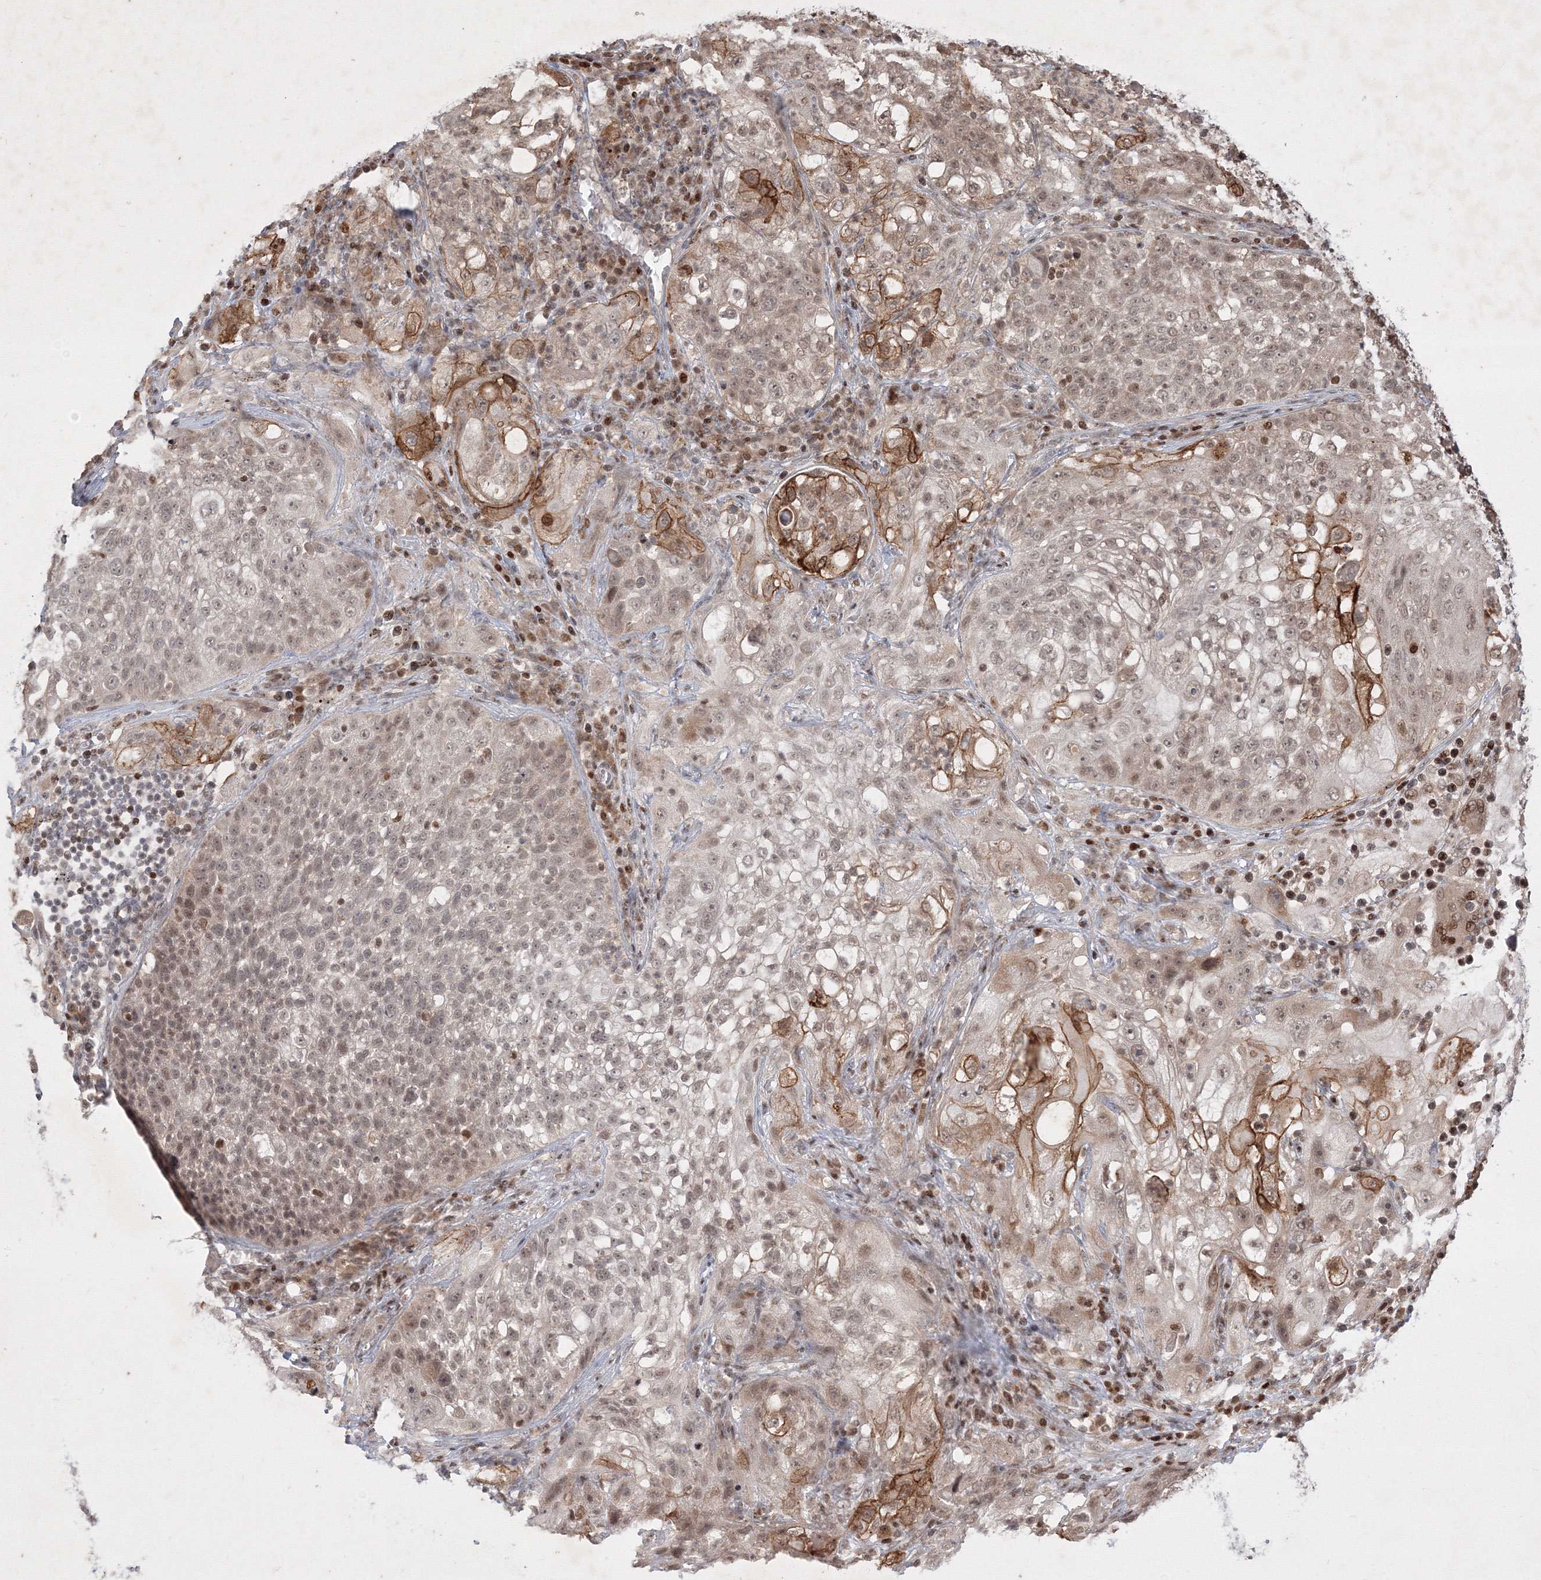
{"staining": {"intensity": "moderate", "quantity": "<25%", "location": "cytoplasmic/membranous,nuclear"}, "tissue": "lung cancer", "cell_type": "Tumor cells", "image_type": "cancer", "snomed": [{"axis": "morphology", "description": "Inflammation, NOS"}, {"axis": "morphology", "description": "Squamous cell carcinoma, NOS"}, {"axis": "topography", "description": "Lymph node"}, {"axis": "topography", "description": "Soft tissue"}, {"axis": "topography", "description": "Lung"}], "caption": "An IHC micrograph of neoplastic tissue is shown. Protein staining in brown shows moderate cytoplasmic/membranous and nuclear positivity in lung cancer (squamous cell carcinoma) within tumor cells. The protein is stained brown, and the nuclei are stained in blue (DAB IHC with brightfield microscopy, high magnification).", "gene": "TAB1", "patient": {"sex": "male", "age": 66}}